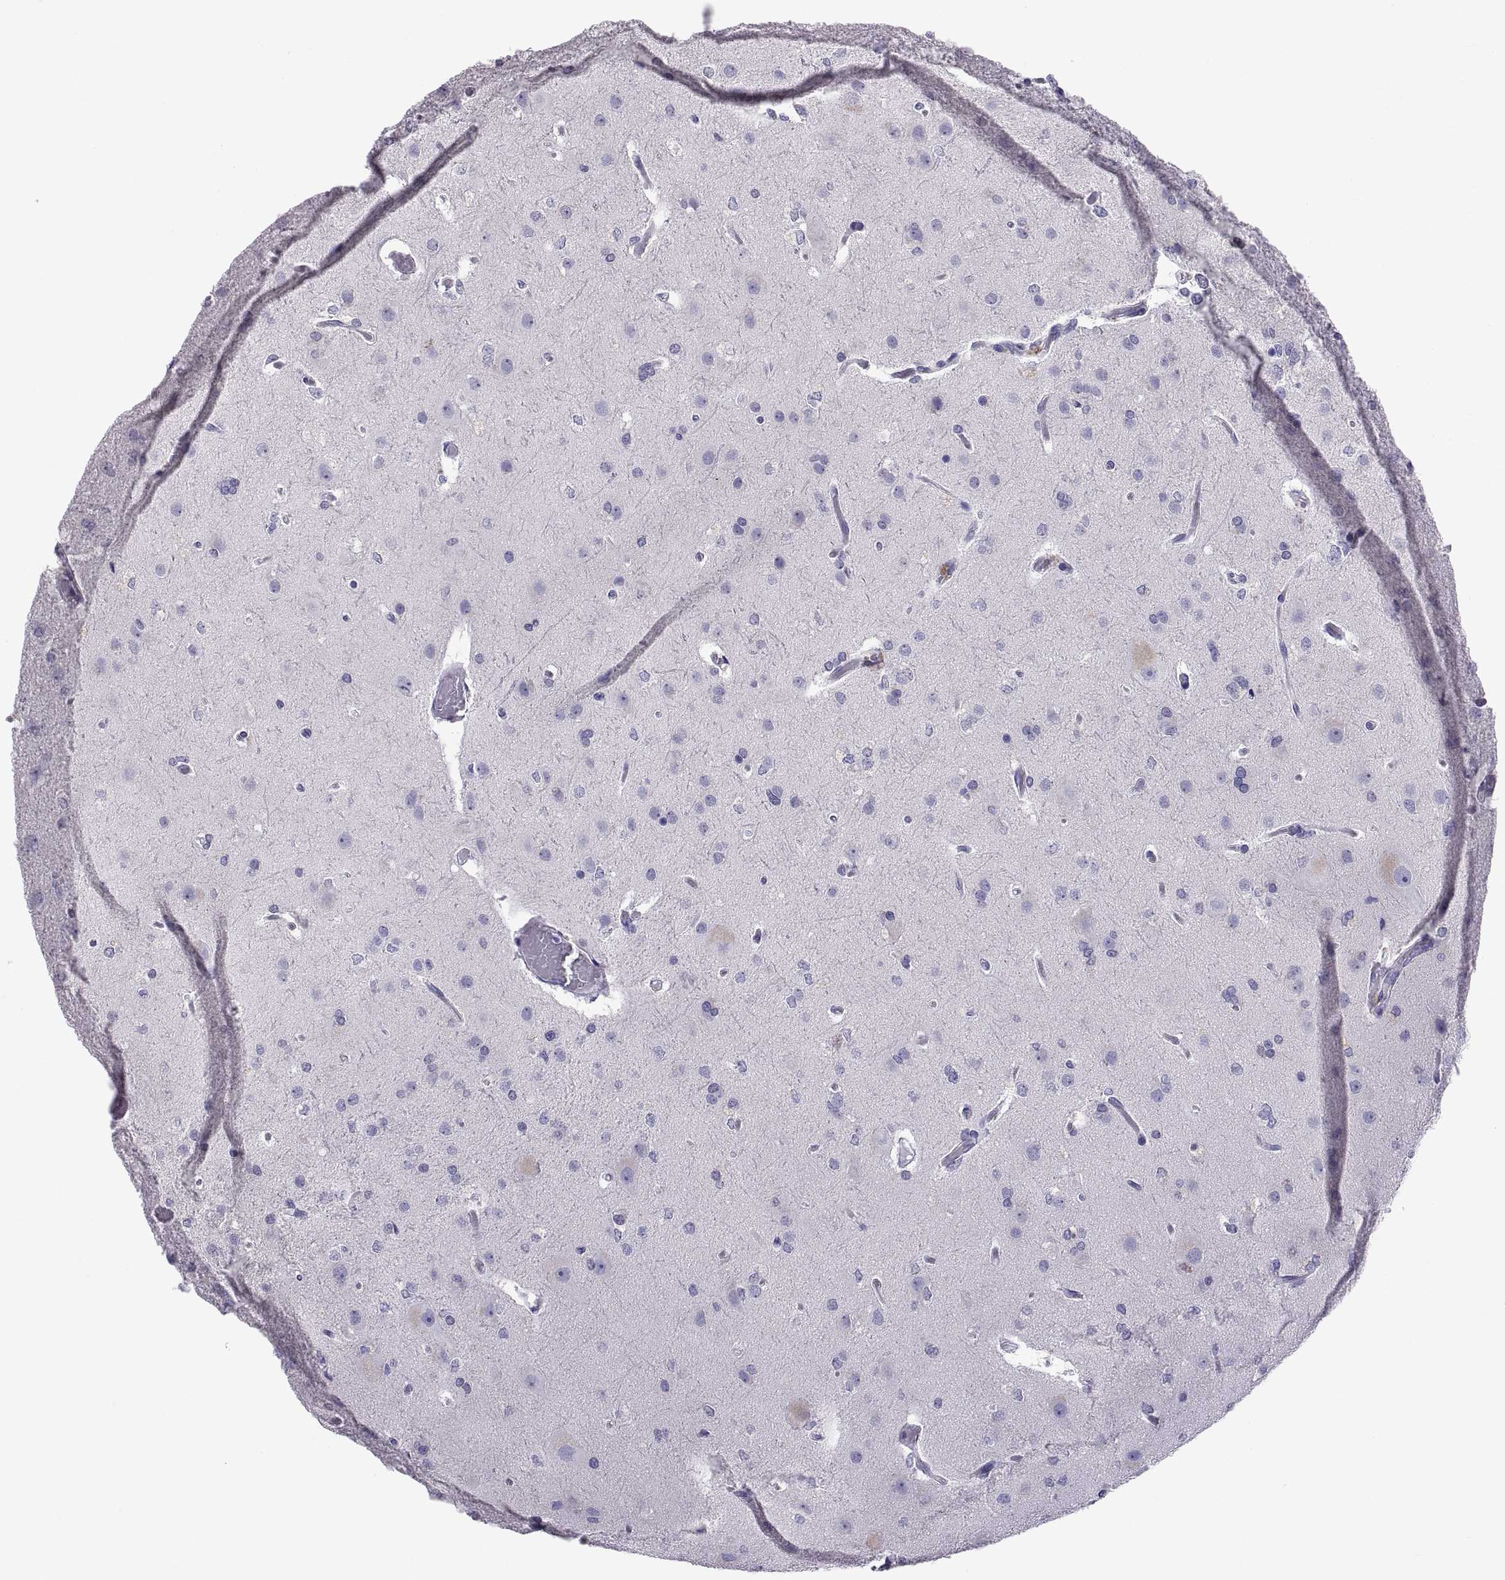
{"staining": {"intensity": "negative", "quantity": "none", "location": "none"}, "tissue": "glioma", "cell_type": "Tumor cells", "image_type": "cancer", "snomed": [{"axis": "morphology", "description": "Glioma, malignant, High grade"}, {"axis": "topography", "description": "Brain"}], "caption": "Image shows no significant protein expression in tumor cells of malignant glioma (high-grade).", "gene": "RNASE12", "patient": {"sex": "male", "age": 68}}